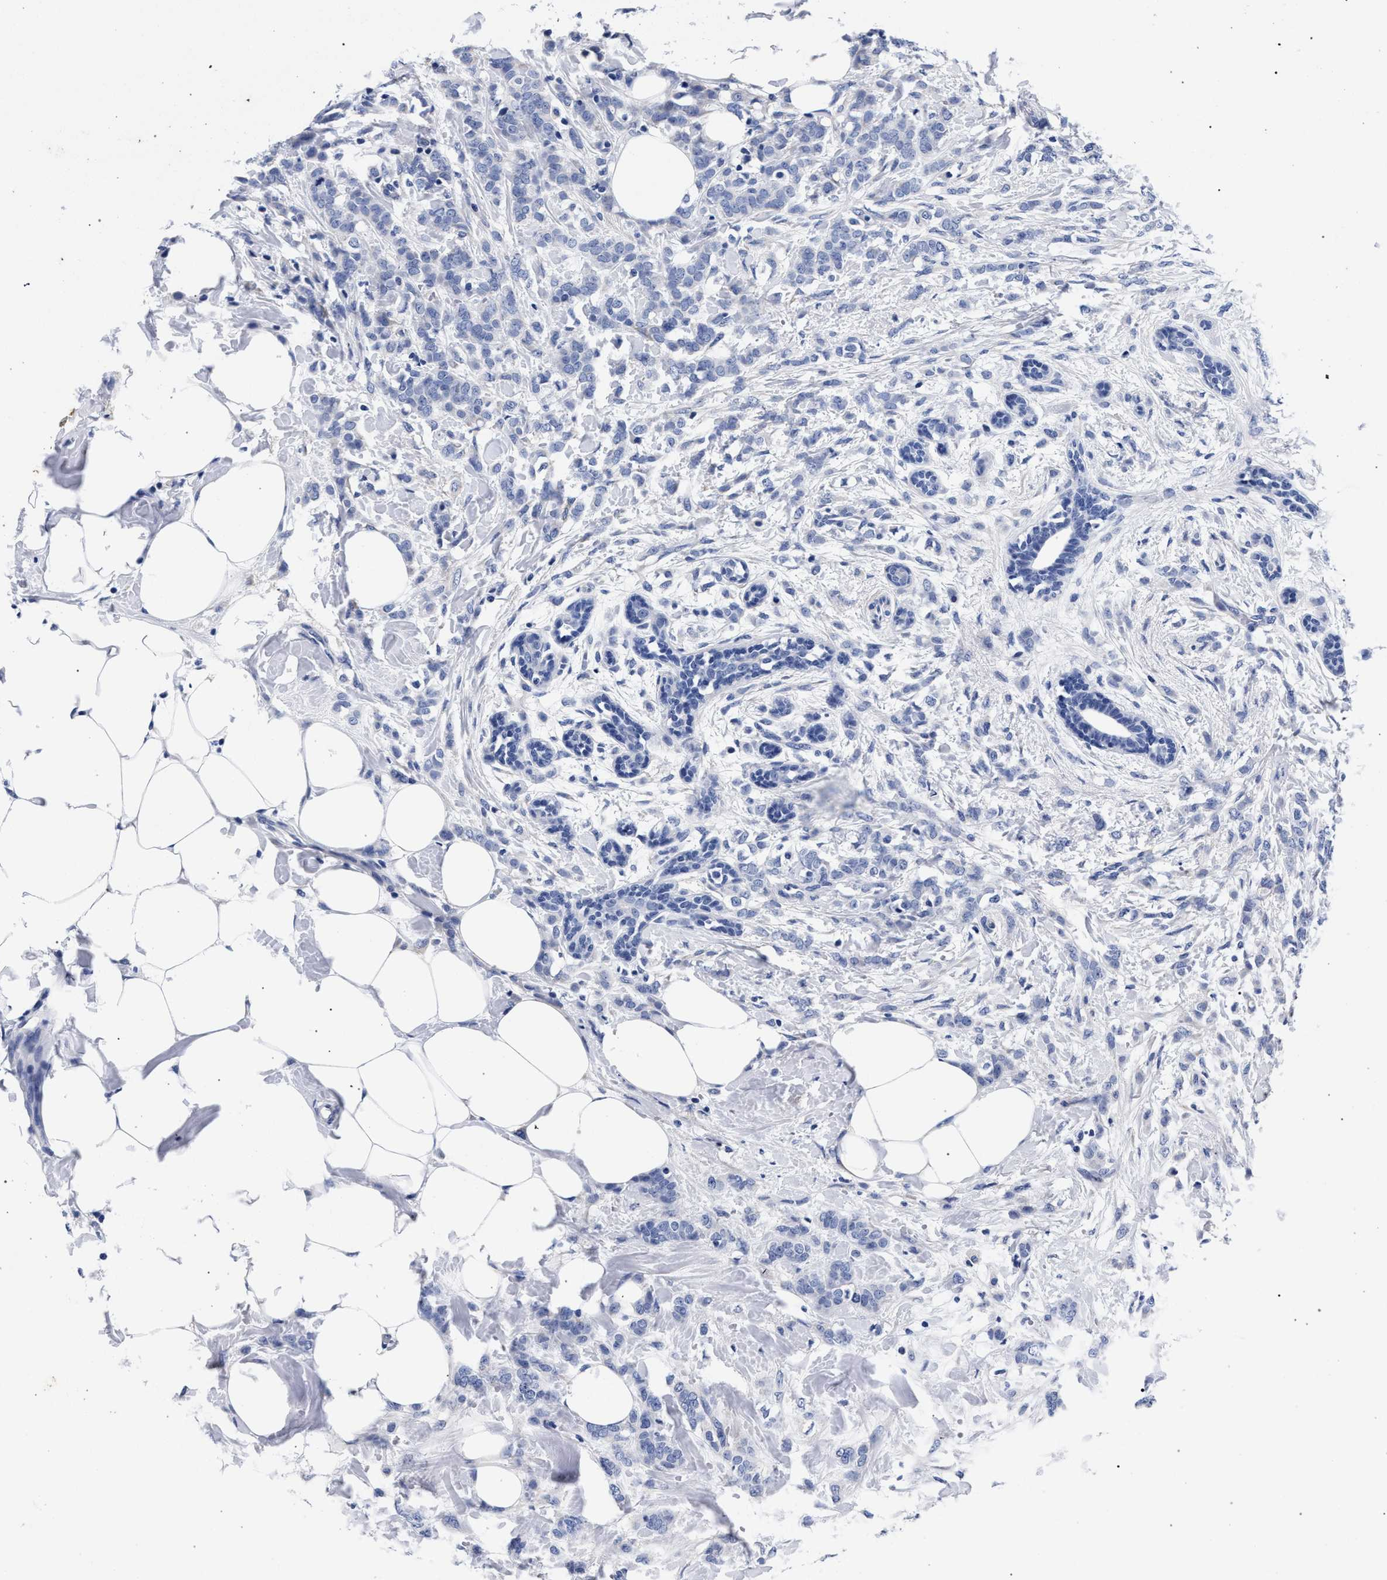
{"staining": {"intensity": "negative", "quantity": "none", "location": "none"}, "tissue": "breast cancer", "cell_type": "Tumor cells", "image_type": "cancer", "snomed": [{"axis": "morphology", "description": "Lobular carcinoma, in situ"}, {"axis": "morphology", "description": "Lobular carcinoma"}, {"axis": "topography", "description": "Breast"}], "caption": "Tumor cells show no significant staining in lobular carcinoma in situ (breast).", "gene": "AKAP4", "patient": {"sex": "female", "age": 41}}